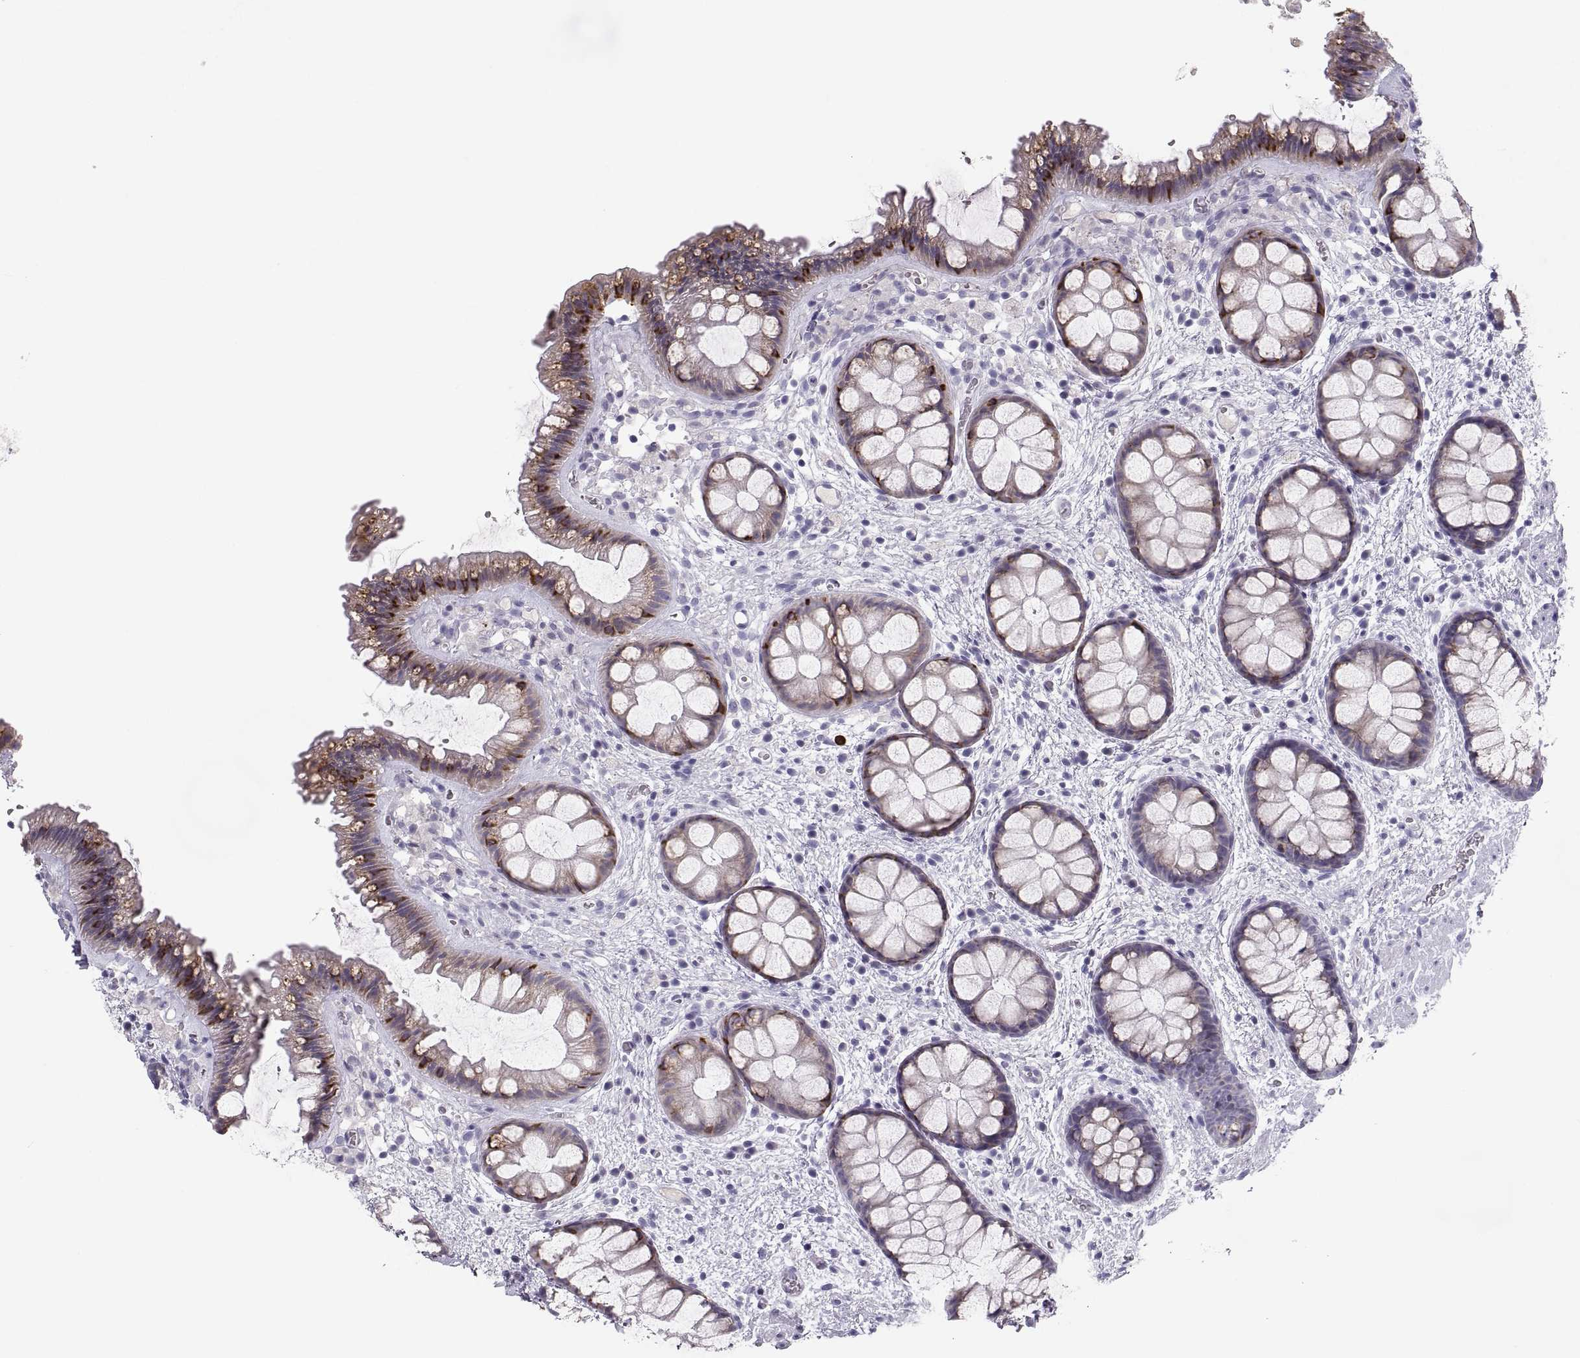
{"staining": {"intensity": "strong", "quantity": "25%-75%", "location": "cytoplasmic/membranous"}, "tissue": "rectum", "cell_type": "Glandular cells", "image_type": "normal", "snomed": [{"axis": "morphology", "description": "Normal tissue, NOS"}, {"axis": "topography", "description": "Rectum"}], "caption": "Human rectum stained for a protein (brown) exhibits strong cytoplasmic/membranous positive expression in about 25%-75% of glandular cells.", "gene": "MAGEB2", "patient": {"sex": "female", "age": 62}}